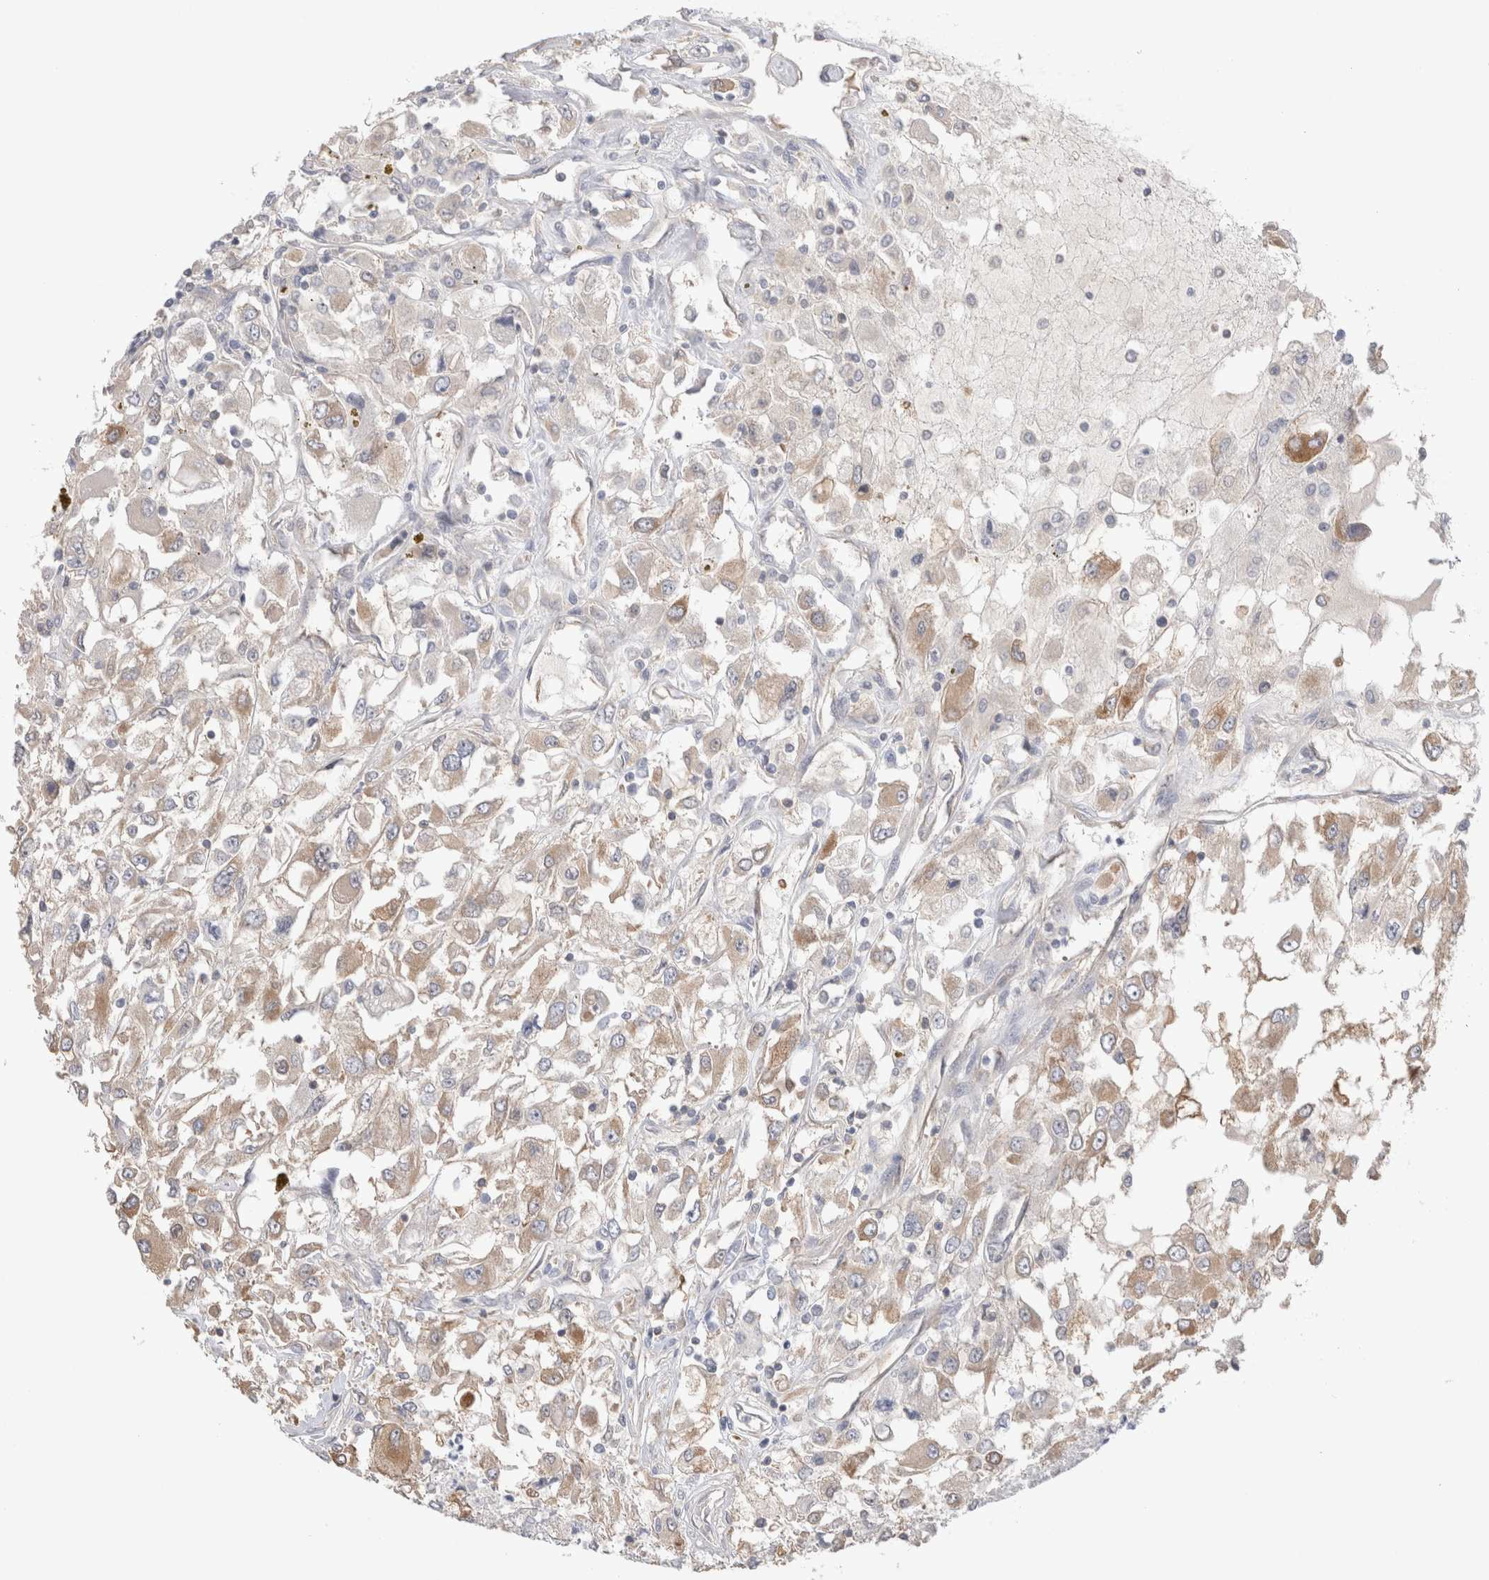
{"staining": {"intensity": "weak", "quantity": "25%-75%", "location": "cytoplasmic/membranous"}, "tissue": "renal cancer", "cell_type": "Tumor cells", "image_type": "cancer", "snomed": [{"axis": "morphology", "description": "Adenocarcinoma, NOS"}, {"axis": "topography", "description": "Kidney"}], "caption": "Renal cancer stained for a protein reveals weak cytoplasmic/membranous positivity in tumor cells.", "gene": "CAPN2", "patient": {"sex": "female", "age": 52}}